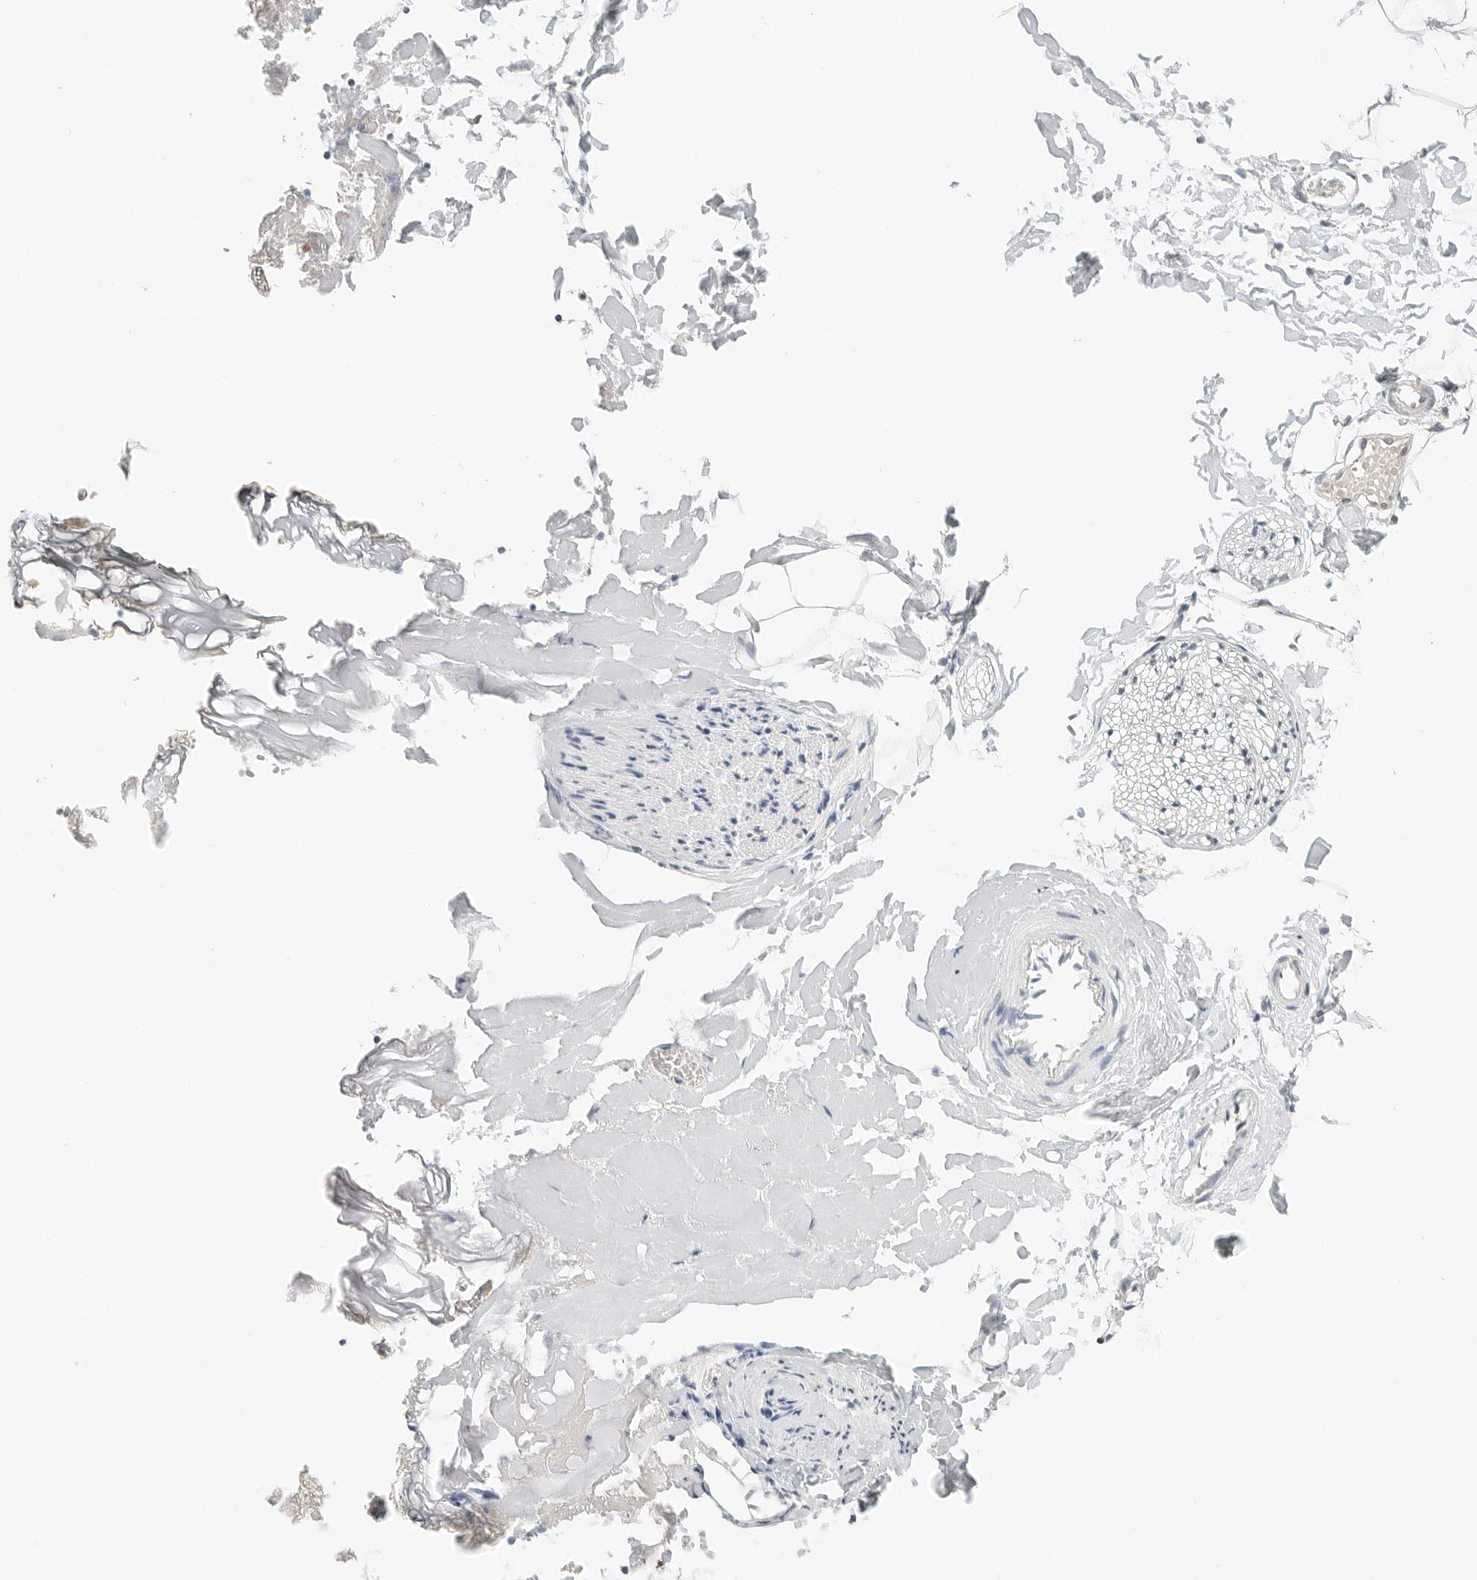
{"staining": {"intensity": "negative", "quantity": "none", "location": "none"}, "tissue": "adipose tissue", "cell_type": "Adipocytes", "image_type": "normal", "snomed": [{"axis": "morphology", "description": "Normal tissue, NOS"}, {"axis": "morphology", "description": "Adenocarcinoma, NOS"}, {"axis": "topography", "description": "Smooth muscle"}, {"axis": "topography", "description": "Colon"}], "caption": "Adipocytes are negative for brown protein staining in normal adipose tissue. (DAB IHC with hematoxylin counter stain).", "gene": "IQCC", "patient": {"sex": "male", "age": 14}}